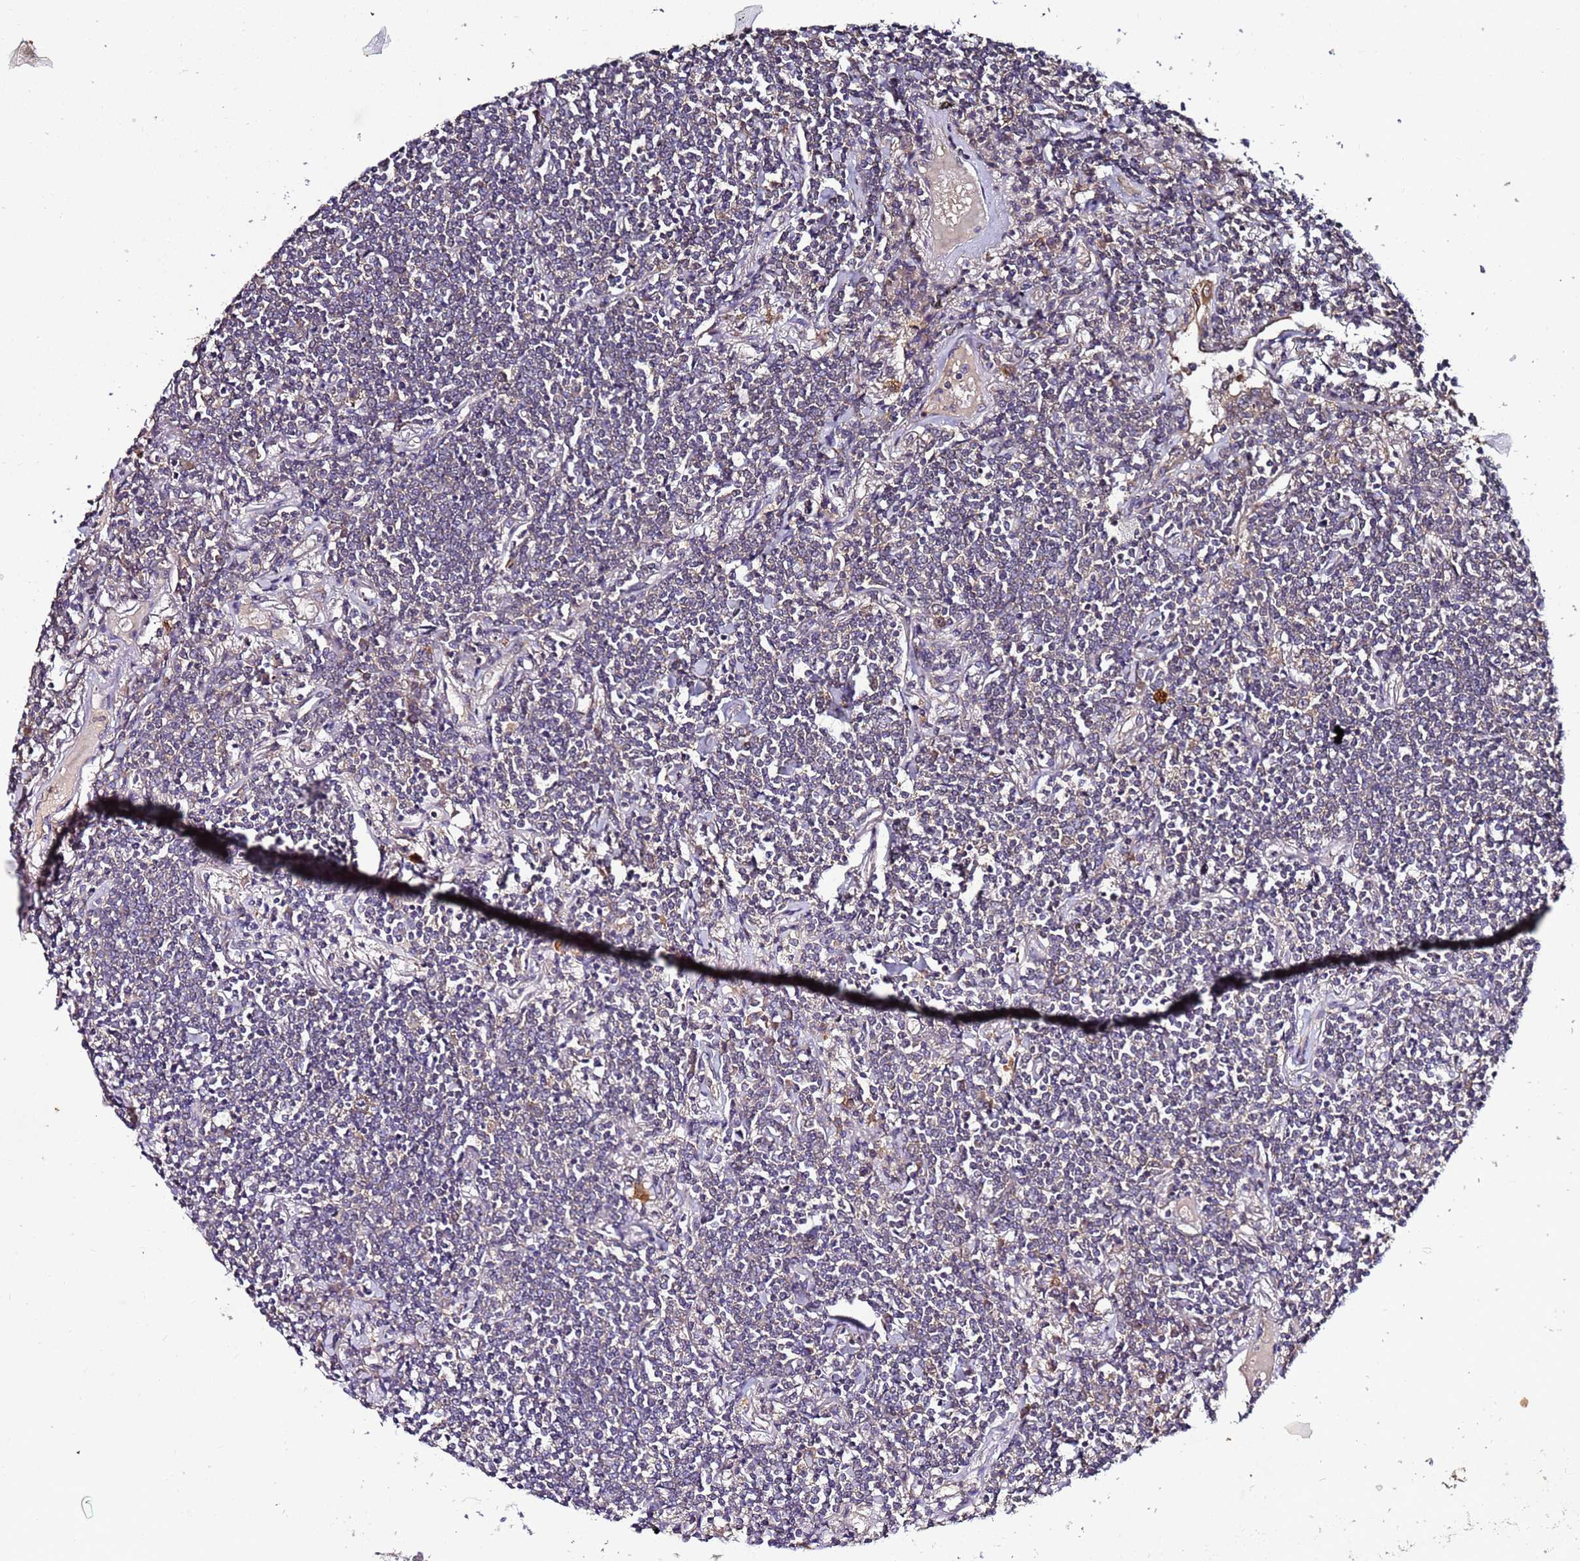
{"staining": {"intensity": "negative", "quantity": "none", "location": "none"}, "tissue": "lymphoma", "cell_type": "Tumor cells", "image_type": "cancer", "snomed": [{"axis": "morphology", "description": "Malignant lymphoma, non-Hodgkin's type, Low grade"}, {"axis": "topography", "description": "Lung"}], "caption": "Immunohistochemistry histopathology image of neoplastic tissue: malignant lymphoma, non-Hodgkin's type (low-grade) stained with DAB (3,3'-diaminobenzidine) demonstrates no significant protein staining in tumor cells. (Brightfield microscopy of DAB (3,3'-diaminobenzidine) immunohistochemistry at high magnification).", "gene": "ANKRD17", "patient": {"sex": "female", "age": 71}}